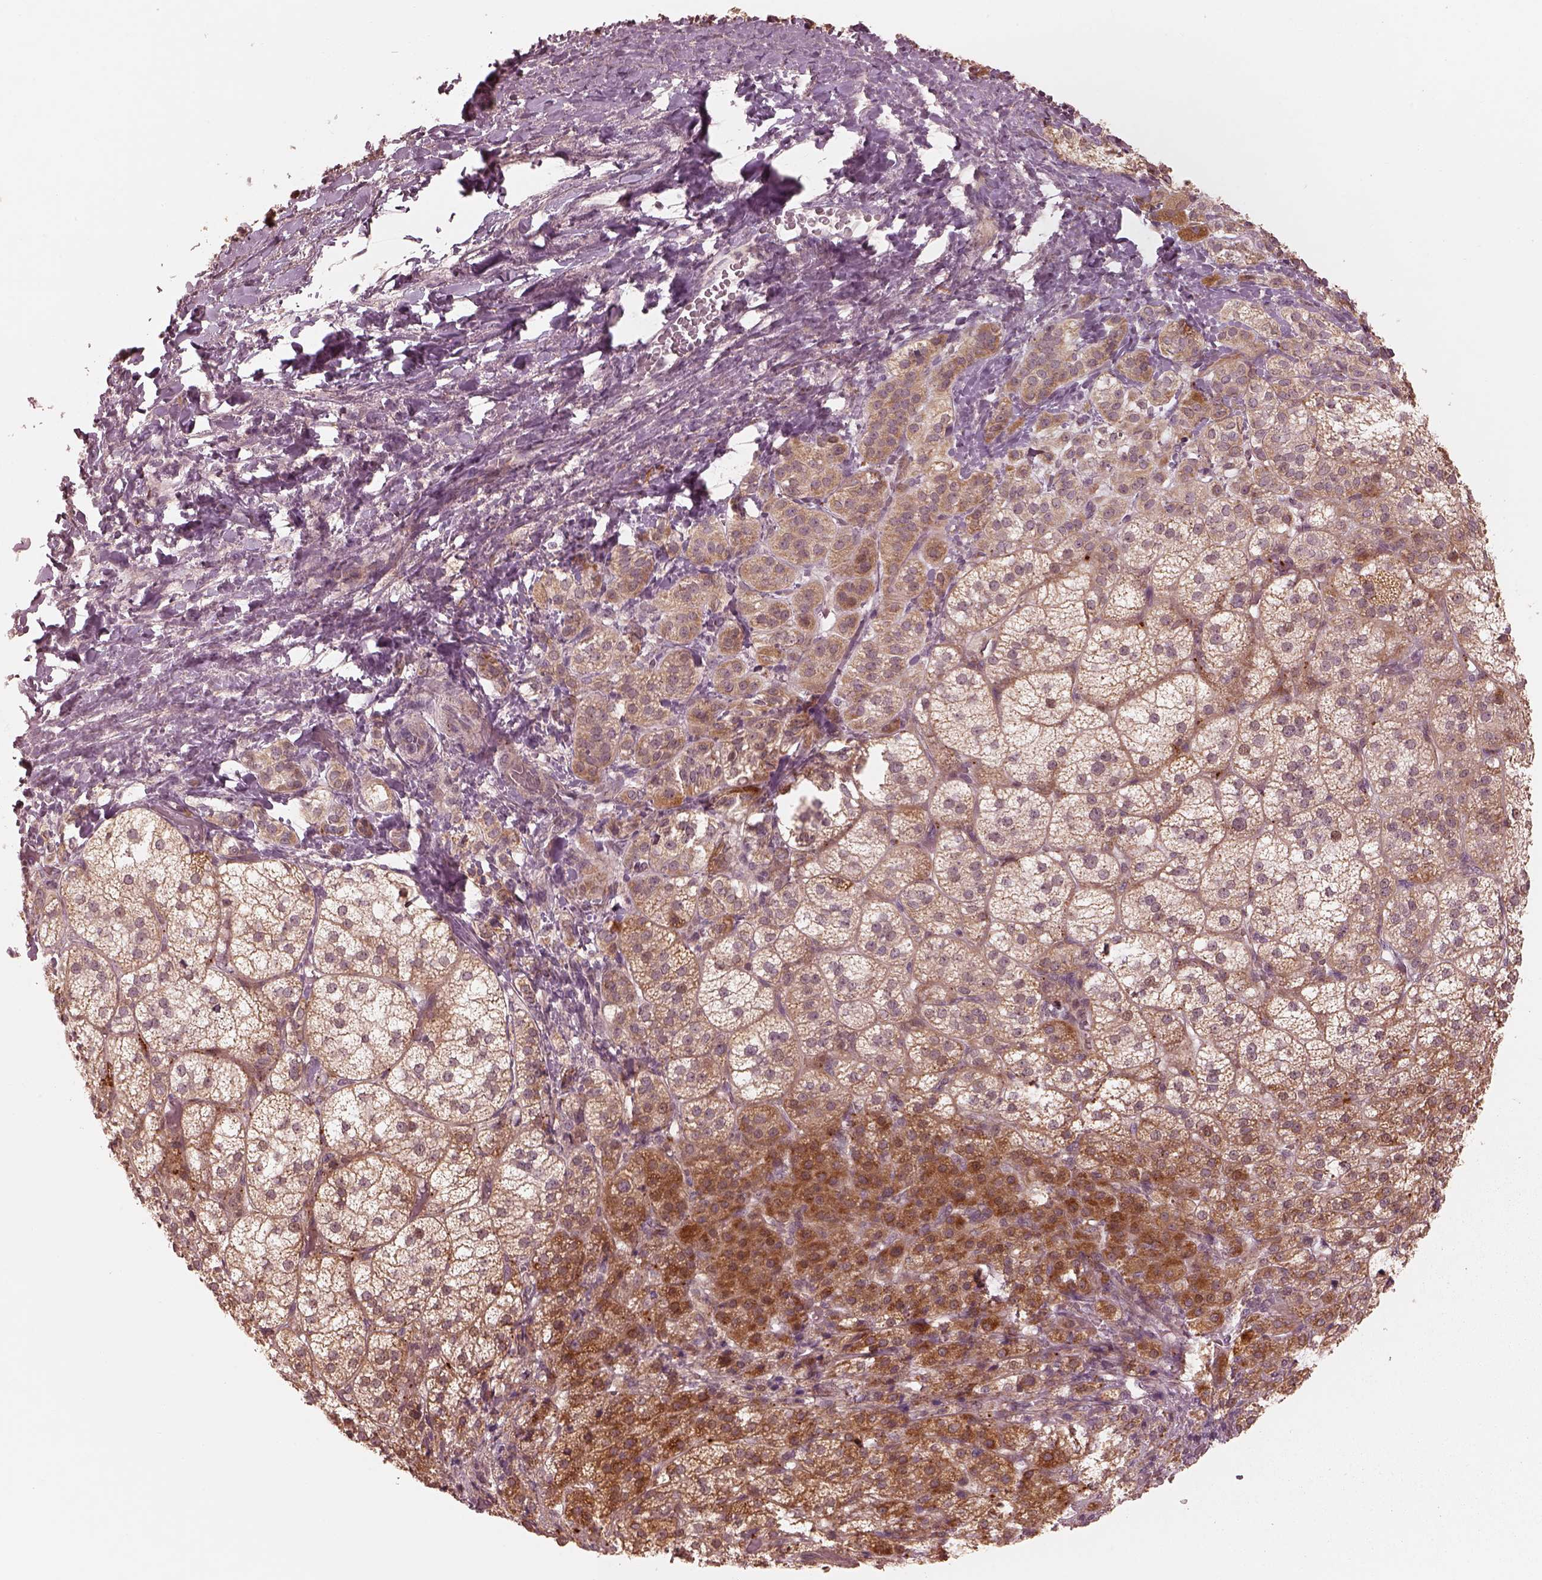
{"staining": {"intensity": "moderate", "quantity": "25%-75%", "location": "cytoplasmic/membranous"}, "tissue": "adrenal gland", "cell_type": "Glandular cells", "image_type": "normal", "snomed": [{"axis": "morphology", "description": "Normal tissue, NOS"}, {"axis": "topography", "description": "Adrenal gland"}], "caption": "Adrenal gland stained with immunohistochemistry reveals moderate cytoplasmic/membranous expression in about 25%-75% of glandular cells.", "gene": "SLC25A46", "patient": {"sex": "female", "age": 60}}